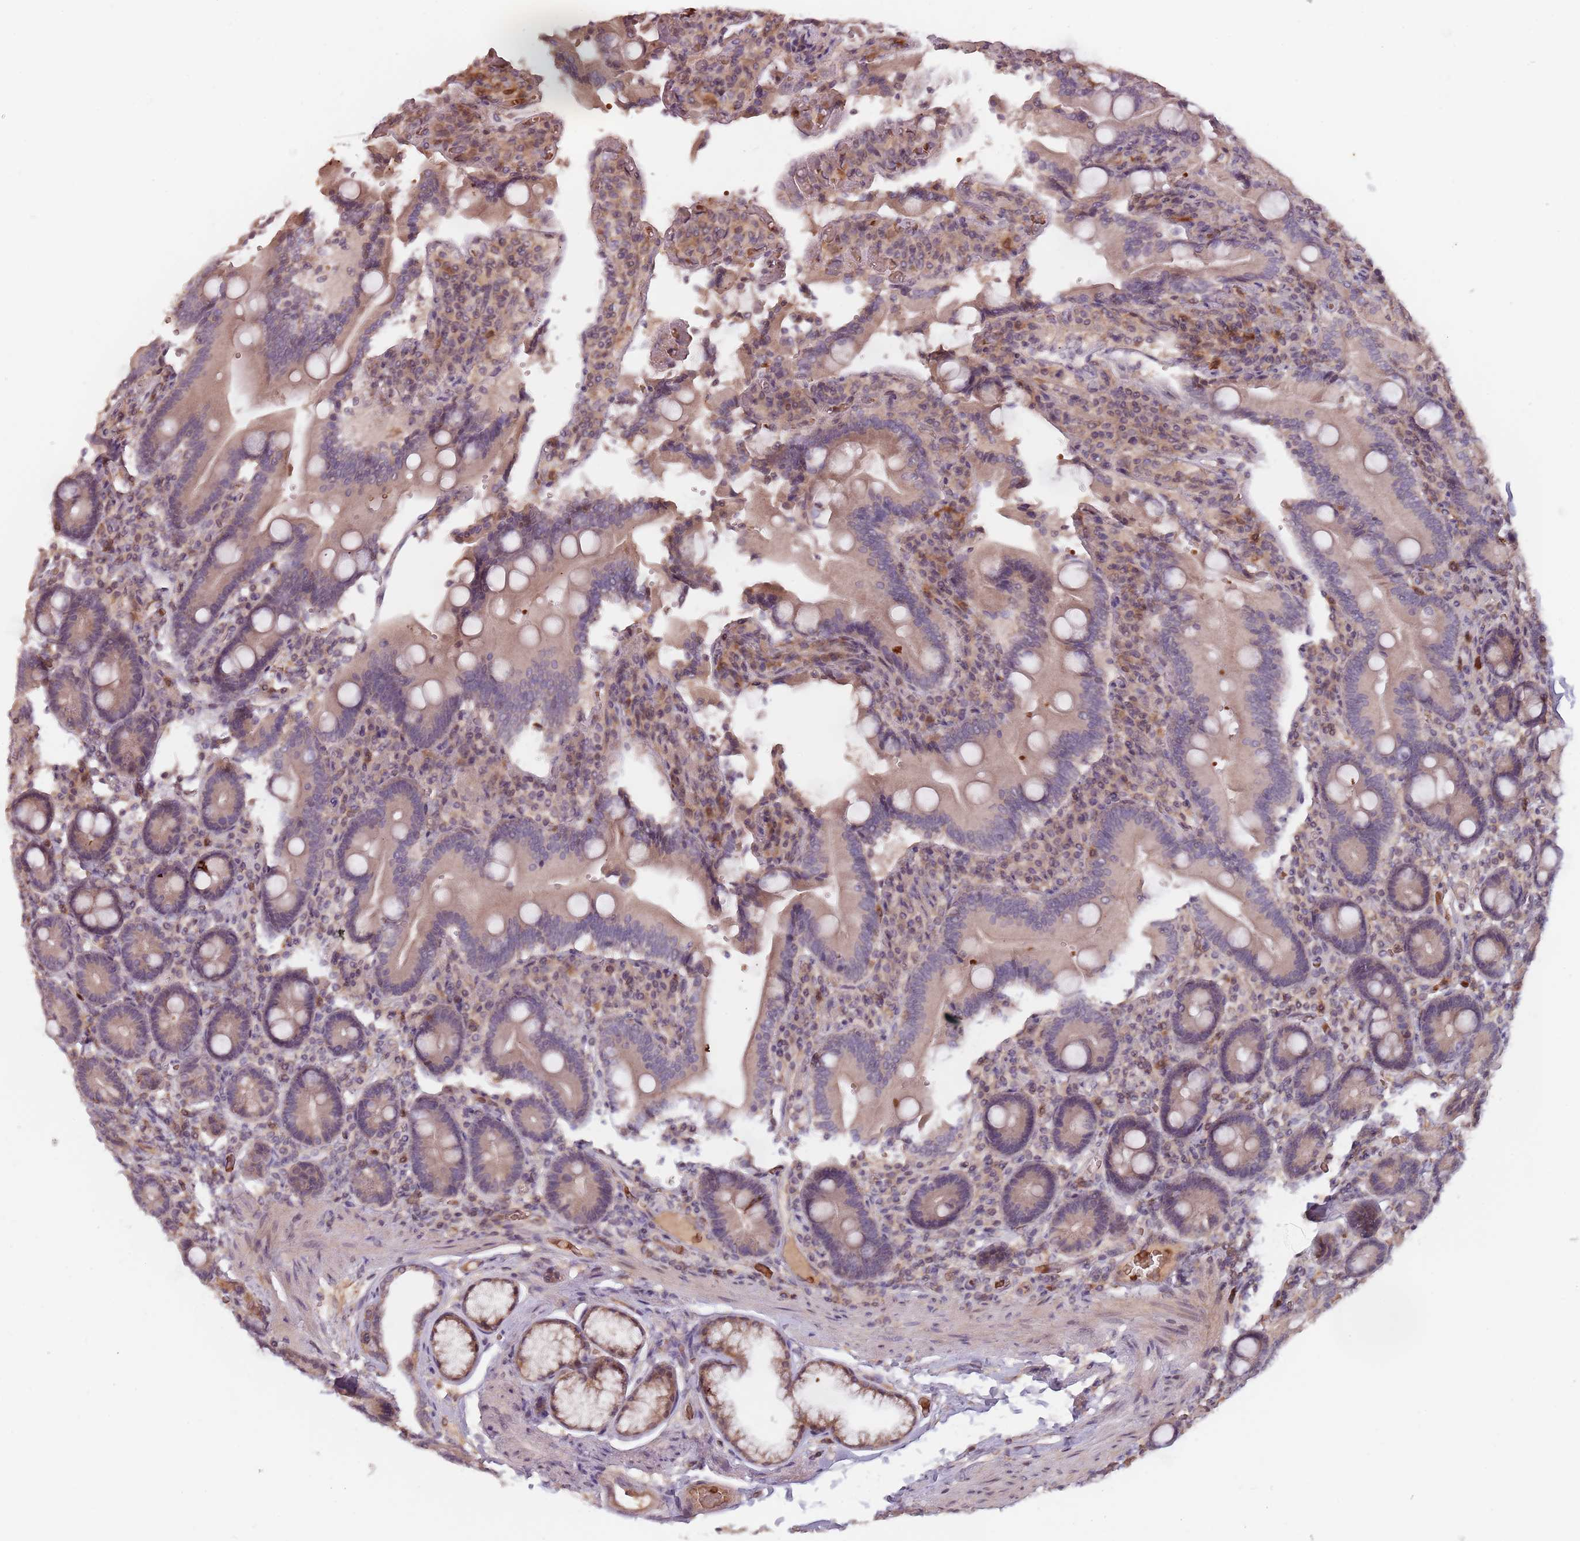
{"staining": {"intensity": "strong", "quantity": "<25%", "location": "cytoplasmic/membranous"}, "tissue": "duodenum", "cell_type": "Glandular cells", "image_type": "normal", "snomed": [{"axis": "morphology", "description": "Normal tissue, NOS"}, {"axis": "topography", "description": "Duodenum"}], "caption": "Strong cytoplasmic/membranous staining for a protein is appreciated in approximately <25% of glandular cells of unremarkable duodenum using immunohistochemistry.", "gene": "GPR180", "patient": {"sex": "female", "age": 62}}